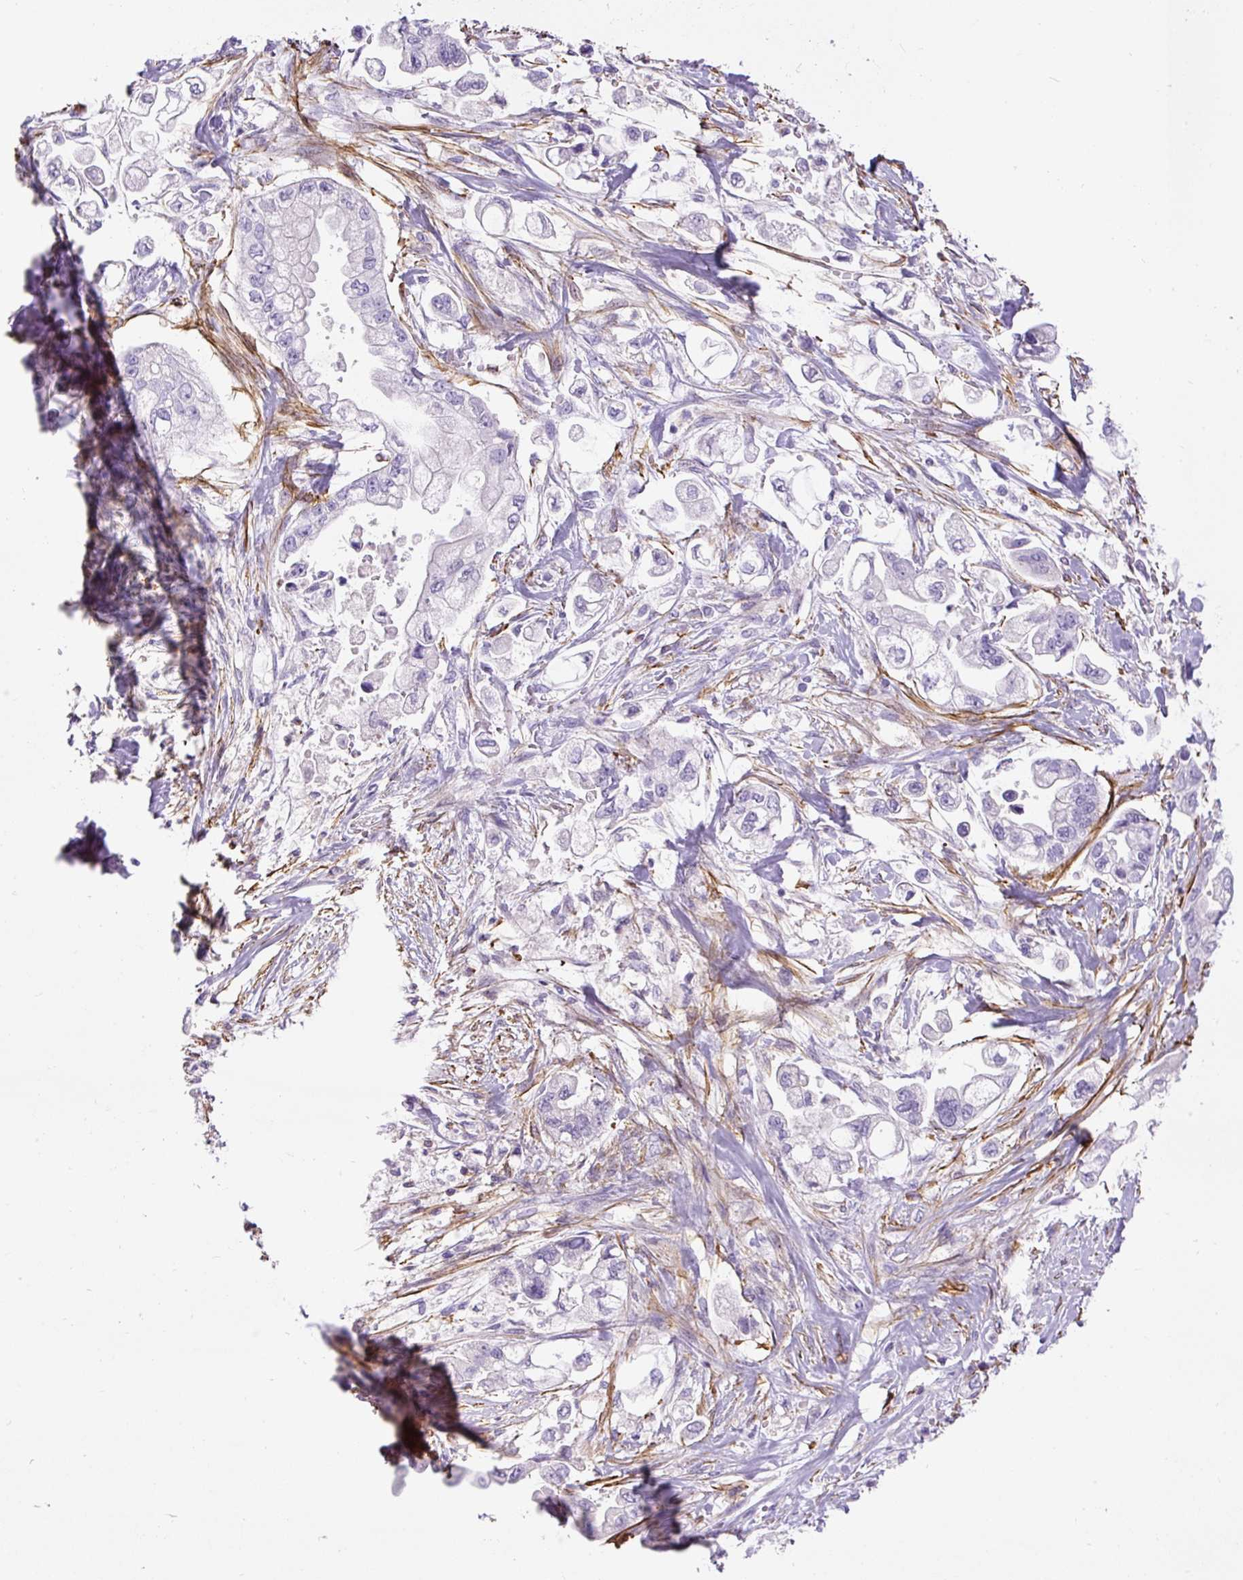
{"staining": {"intensity": "negative", "quantity": "none", "location": "none"}, "tissue": "stomach cancer", "cell_type": "Tumor cells", "image_type": "cancer", "snomed": [{"axis": "morphology", "description": "Adenocarcinoma, NOS"}, {"axis": "topography", "description": "Stomach"}], "caption": "Immunohistochemistry (IHC) histopathology image of neoplastic tissue: adenocarcinoma (stomach) stained with DAB (3,3'-diaminobenzidine) exhibits no significant protein expression in tumor cells. Brightfield microscopy of immunohistochemistry stained with DAB (brown) and hematoxylin (blue), captured at high magnification.", "gene": "B3GALT5", "patient": {"sex": "male", "age": 62}}